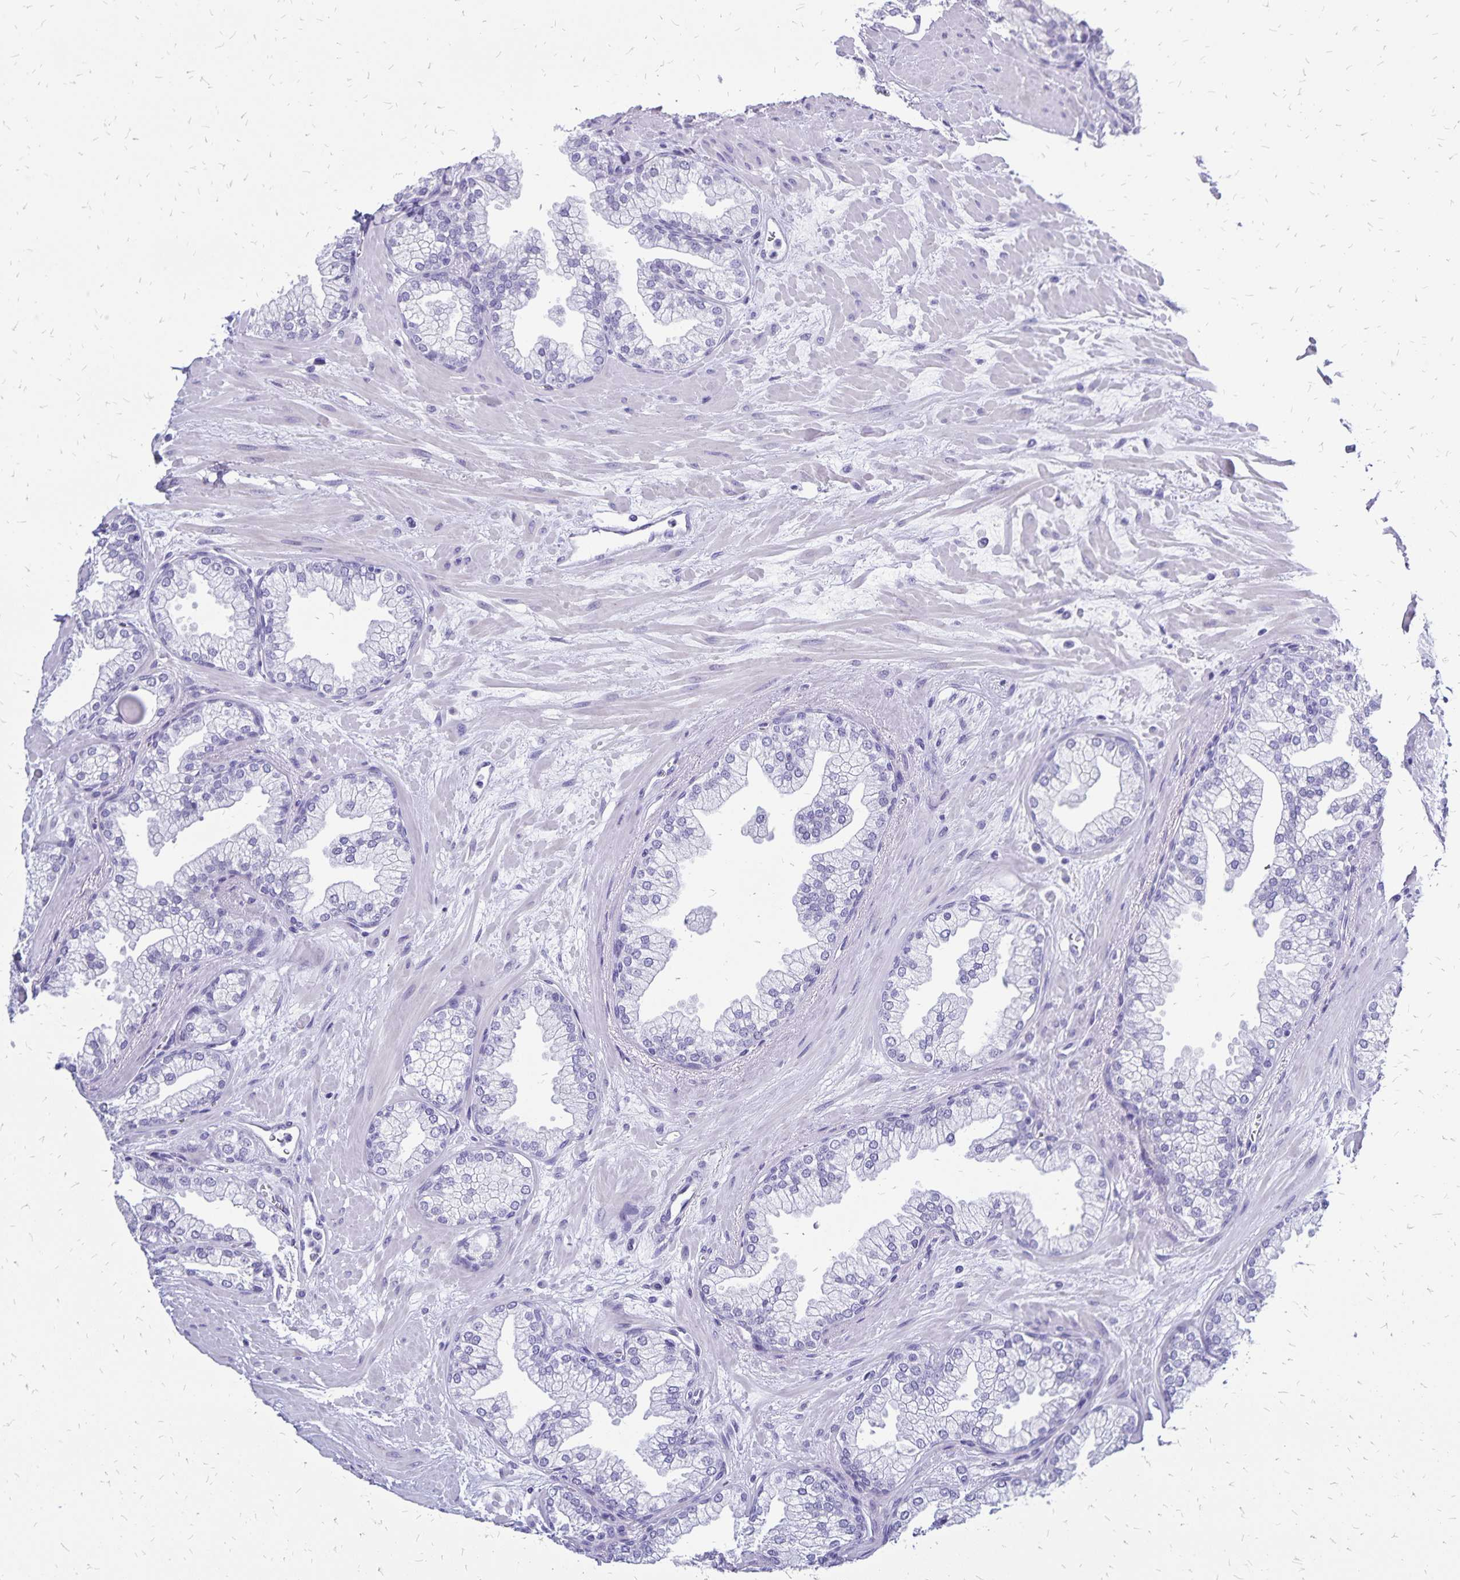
{"staining": {"intensity": "negative", "quantity": "none", "location": "none"}, "tissue": "prostate", "cell_type": "Glandular cells", "image_type": "normal", "snomed": [{"axis": "morphology", "description": "Normal tissue, NOS"}, {"axis": "topography", "description": "Prostate"}, {"axis": "topography", "description": "Peripheral nerve tissue"}], "caption": "The image demonstrates no significant positivity in glandular cells of prostate. (Brightfield microscopy of DAB immunohistochemistry at high magnification).", "gene": "HMGB3", "patient": {"sex": "male", "age": 61}}